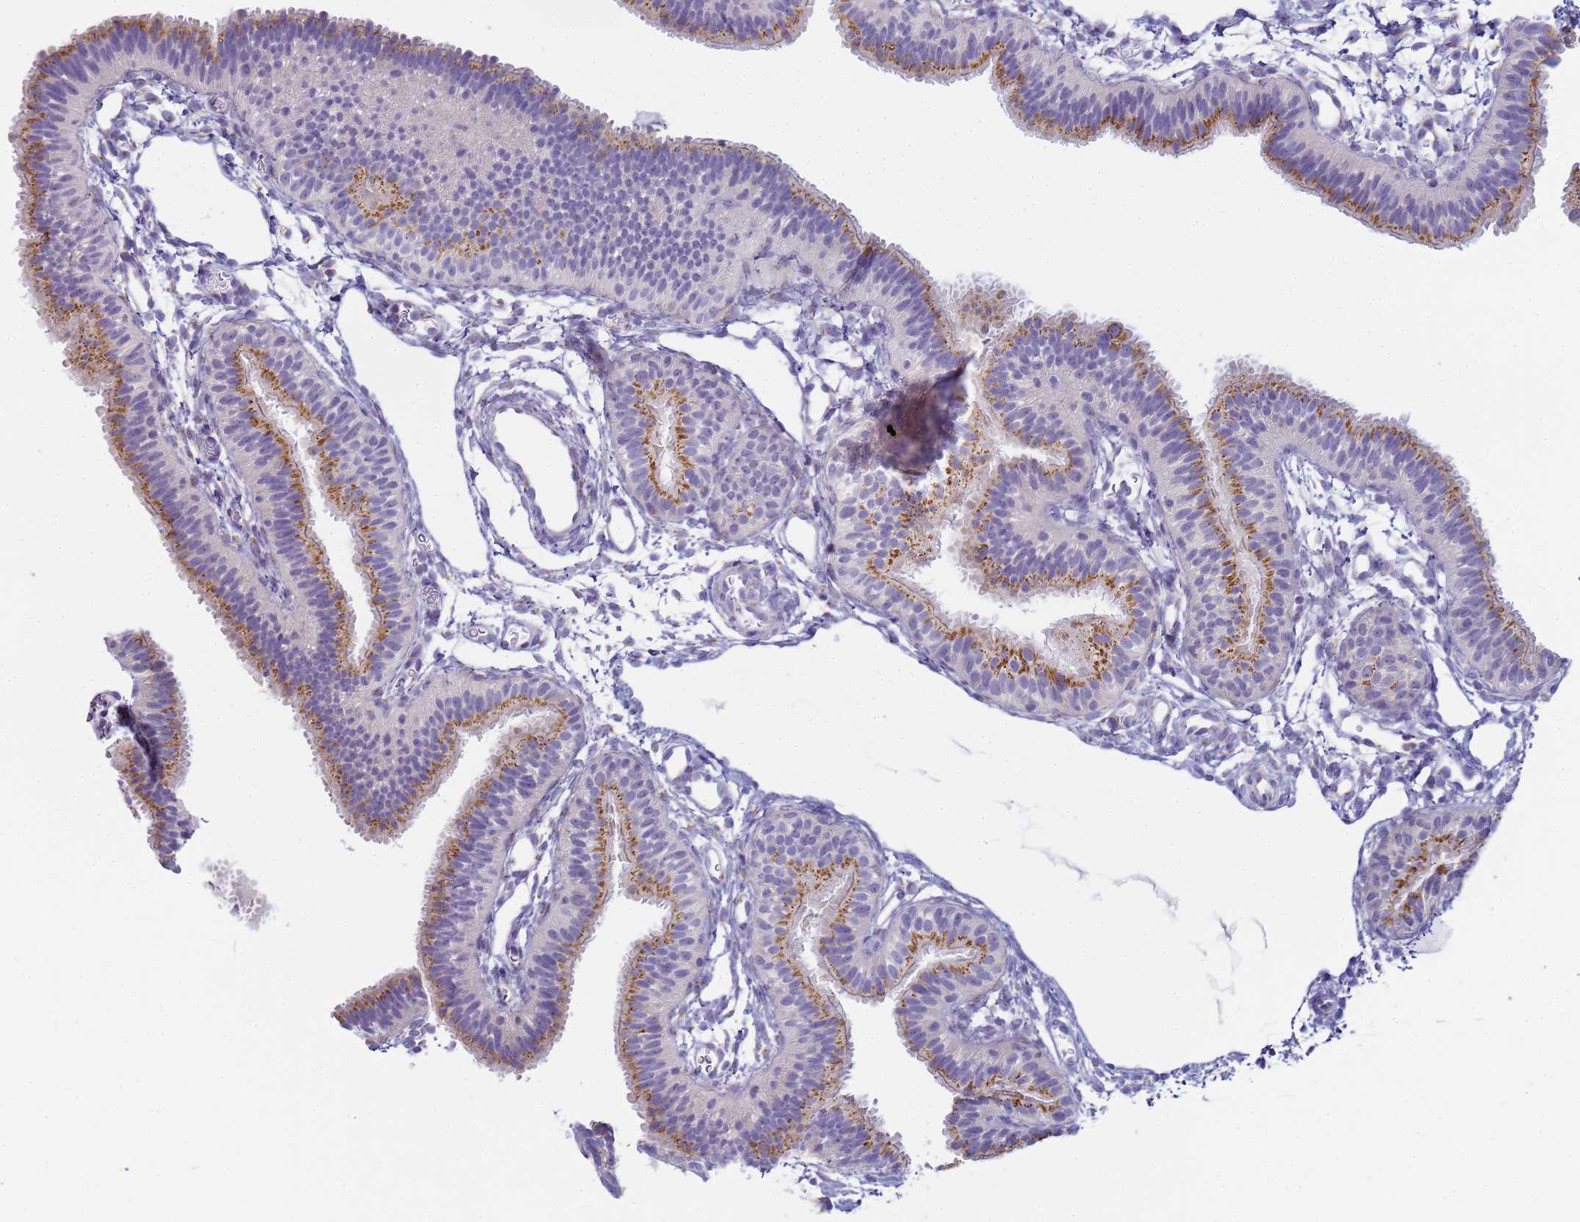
{"staining": {"intensity": "moderate", "quantity": "25%-75%", "location": "cytoplasmic/membranous"}, "tissue": "fallopian tube", "cell_type": "Glandular cells", "image_type": "normal", "snomed": [{"axis": "morphology", "description": "Normal tissue, NOS"}, {"axis": "topography", "description": "Fallopian tube"}], "caption": "Protein expression analysis of benign fallopian tube shows moderate cytoplasmic/membranous staining in approximately 25%-75% of glandular cells. (brown staining indicates protein expression, while blue staining denotes nuclei).", "gene": "CR1", "patient": {"sex": "female", "age": 35}}